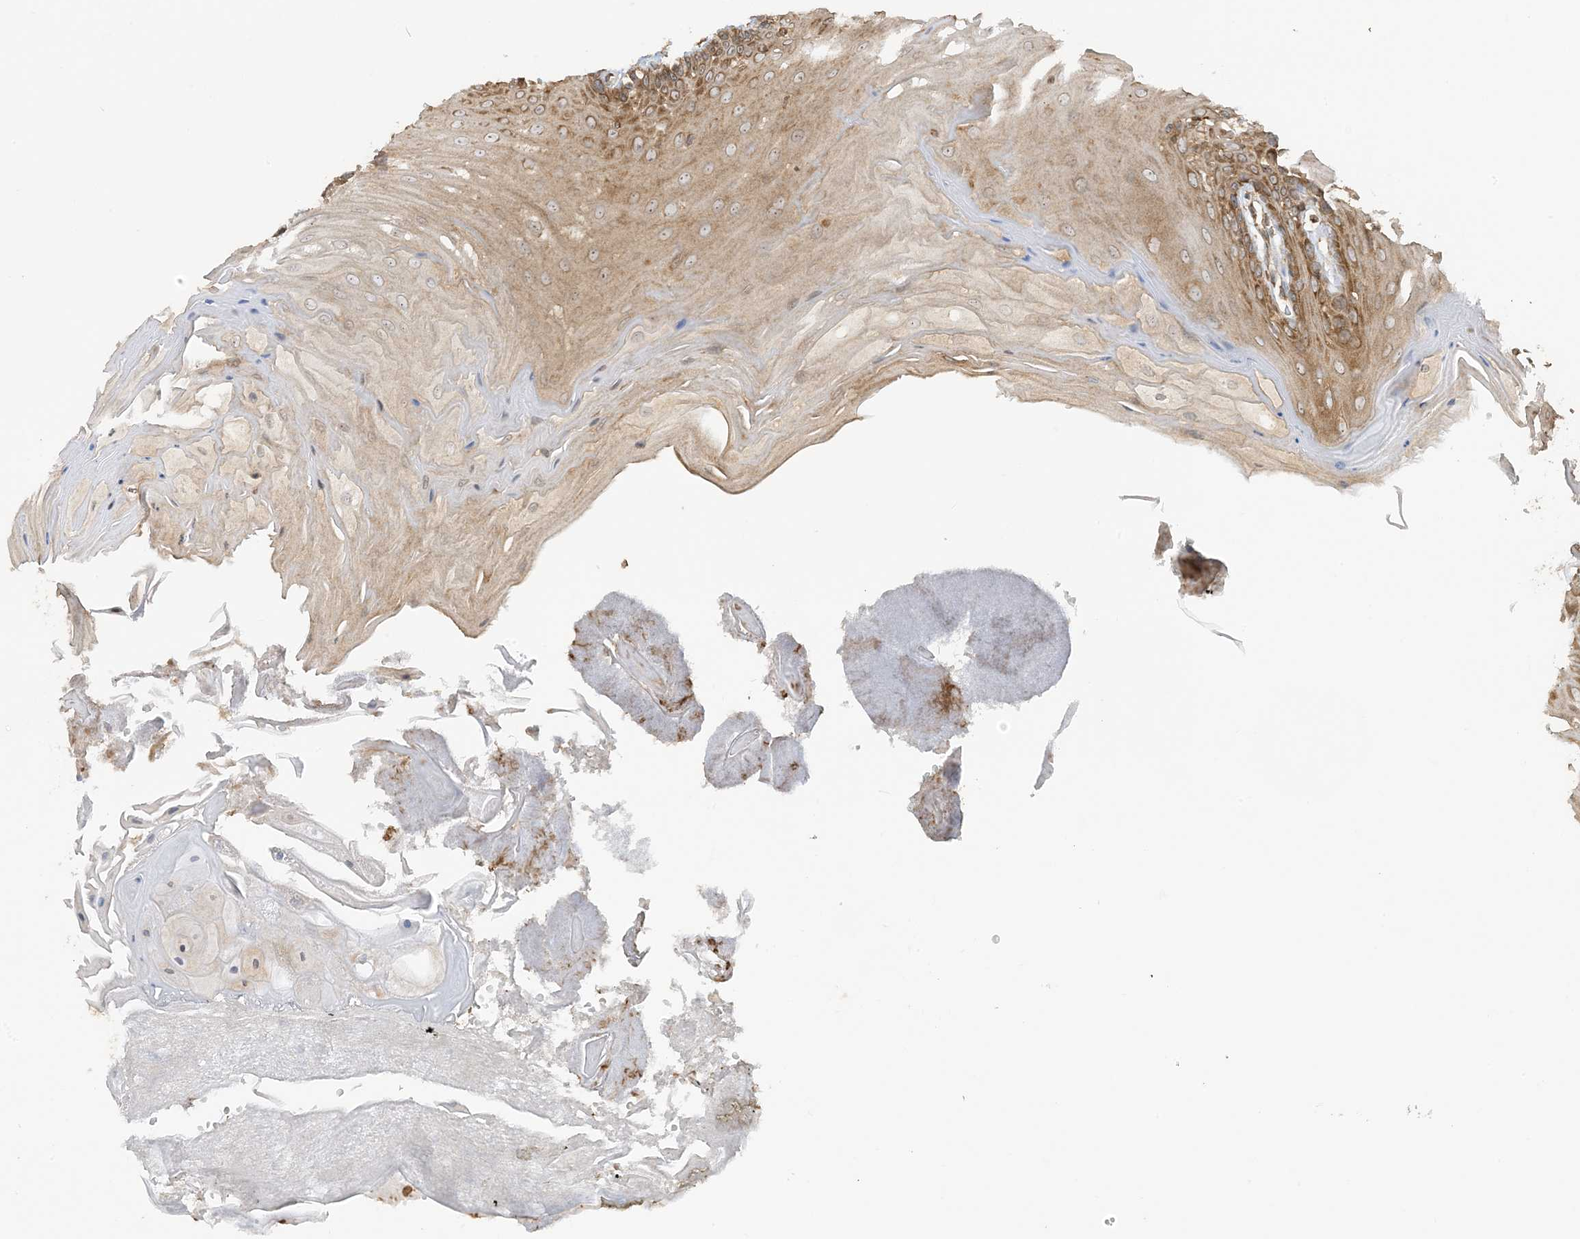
{"staining": {"intensity": "moderate", "quantity": ">75%", "location": "cytoplasmic/membranous"}, "tissue": "oral mucosa", "cell_type": "Squamous epithelial cells", "image_type": "normal", "snomed": [{"axis": "morphology", "description": "Normal tissue, NOS"}, {"axis": "morphology", "description": "Squamous cell carcinoma, NOS"}, {"axis": "topography", "description": "Skeletal muscle"}, {"axis": "topography", "description": "Oral tissue"}, {"axis": "topography", "description": "Salivary gland"}, {"axis": "topography", "description": "Head-Neck"}], "caption": "IHC (DAB (3,3'-diaminobenzidine)) staining of unremarkable oral mucosa shows moderate cytoplasmic/membranous protein expression in about >75% of squamous epithelial cells.", "gene": "SRP72", "patient": {"sex": "male", "age": 54}}